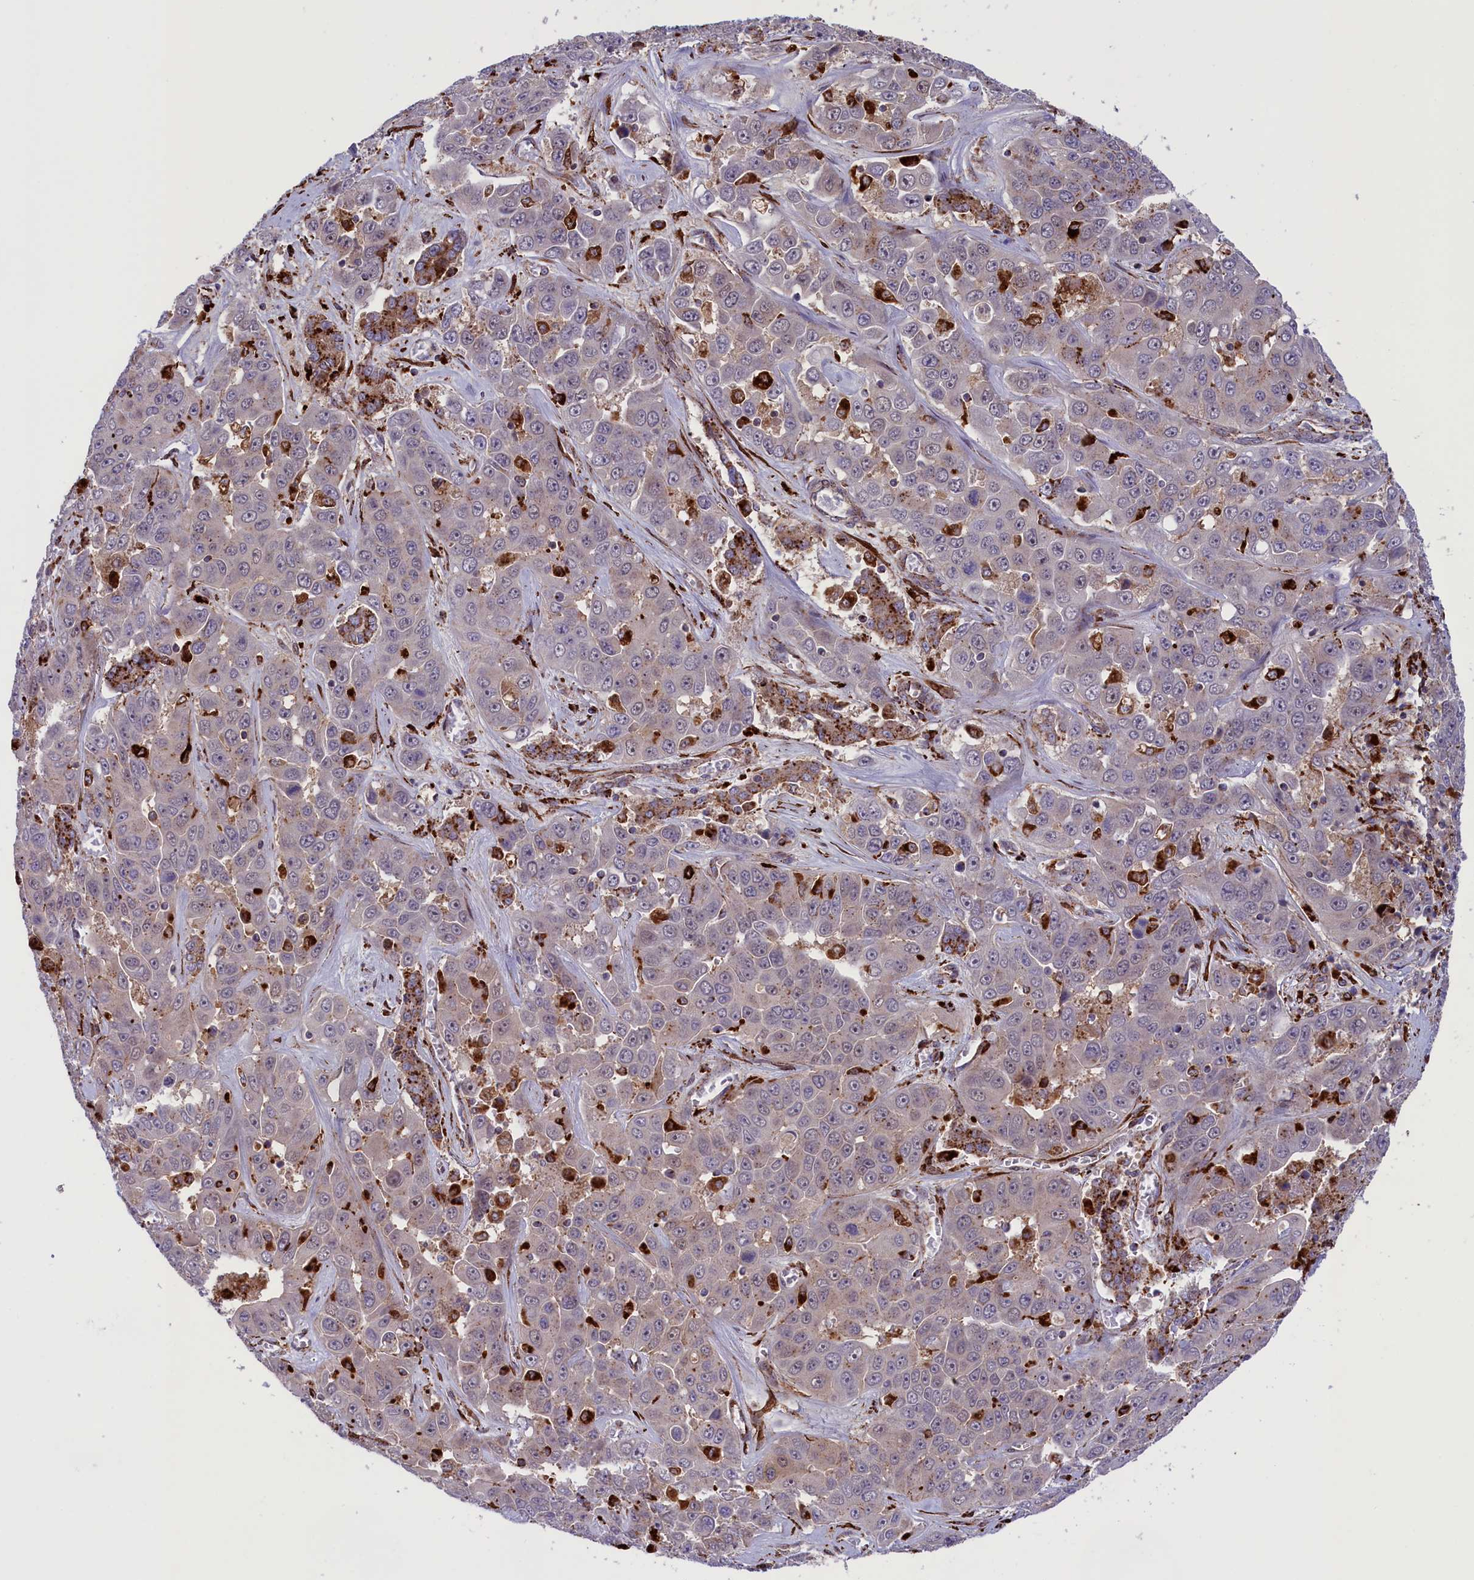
{"staining": {"intensity": "negative", "quantity": "none", "location": "none"}, "tissue": "liver cancer", "cell_type": "Tumor cells", "image_type": "cancer", "snomed": [{"axis": "morphology", "description": "Cholangiocarcinoma"}, {"axis": "topography", "description": "Liver"}], "caption": "Photomicrograph shows no significant protein expression in tumor cells of cholangiocarcinoma (liver). (DAB IHC, high magnification).", "gene": "MAN2B1", "patient": {"sex": "female", "age": 52}}